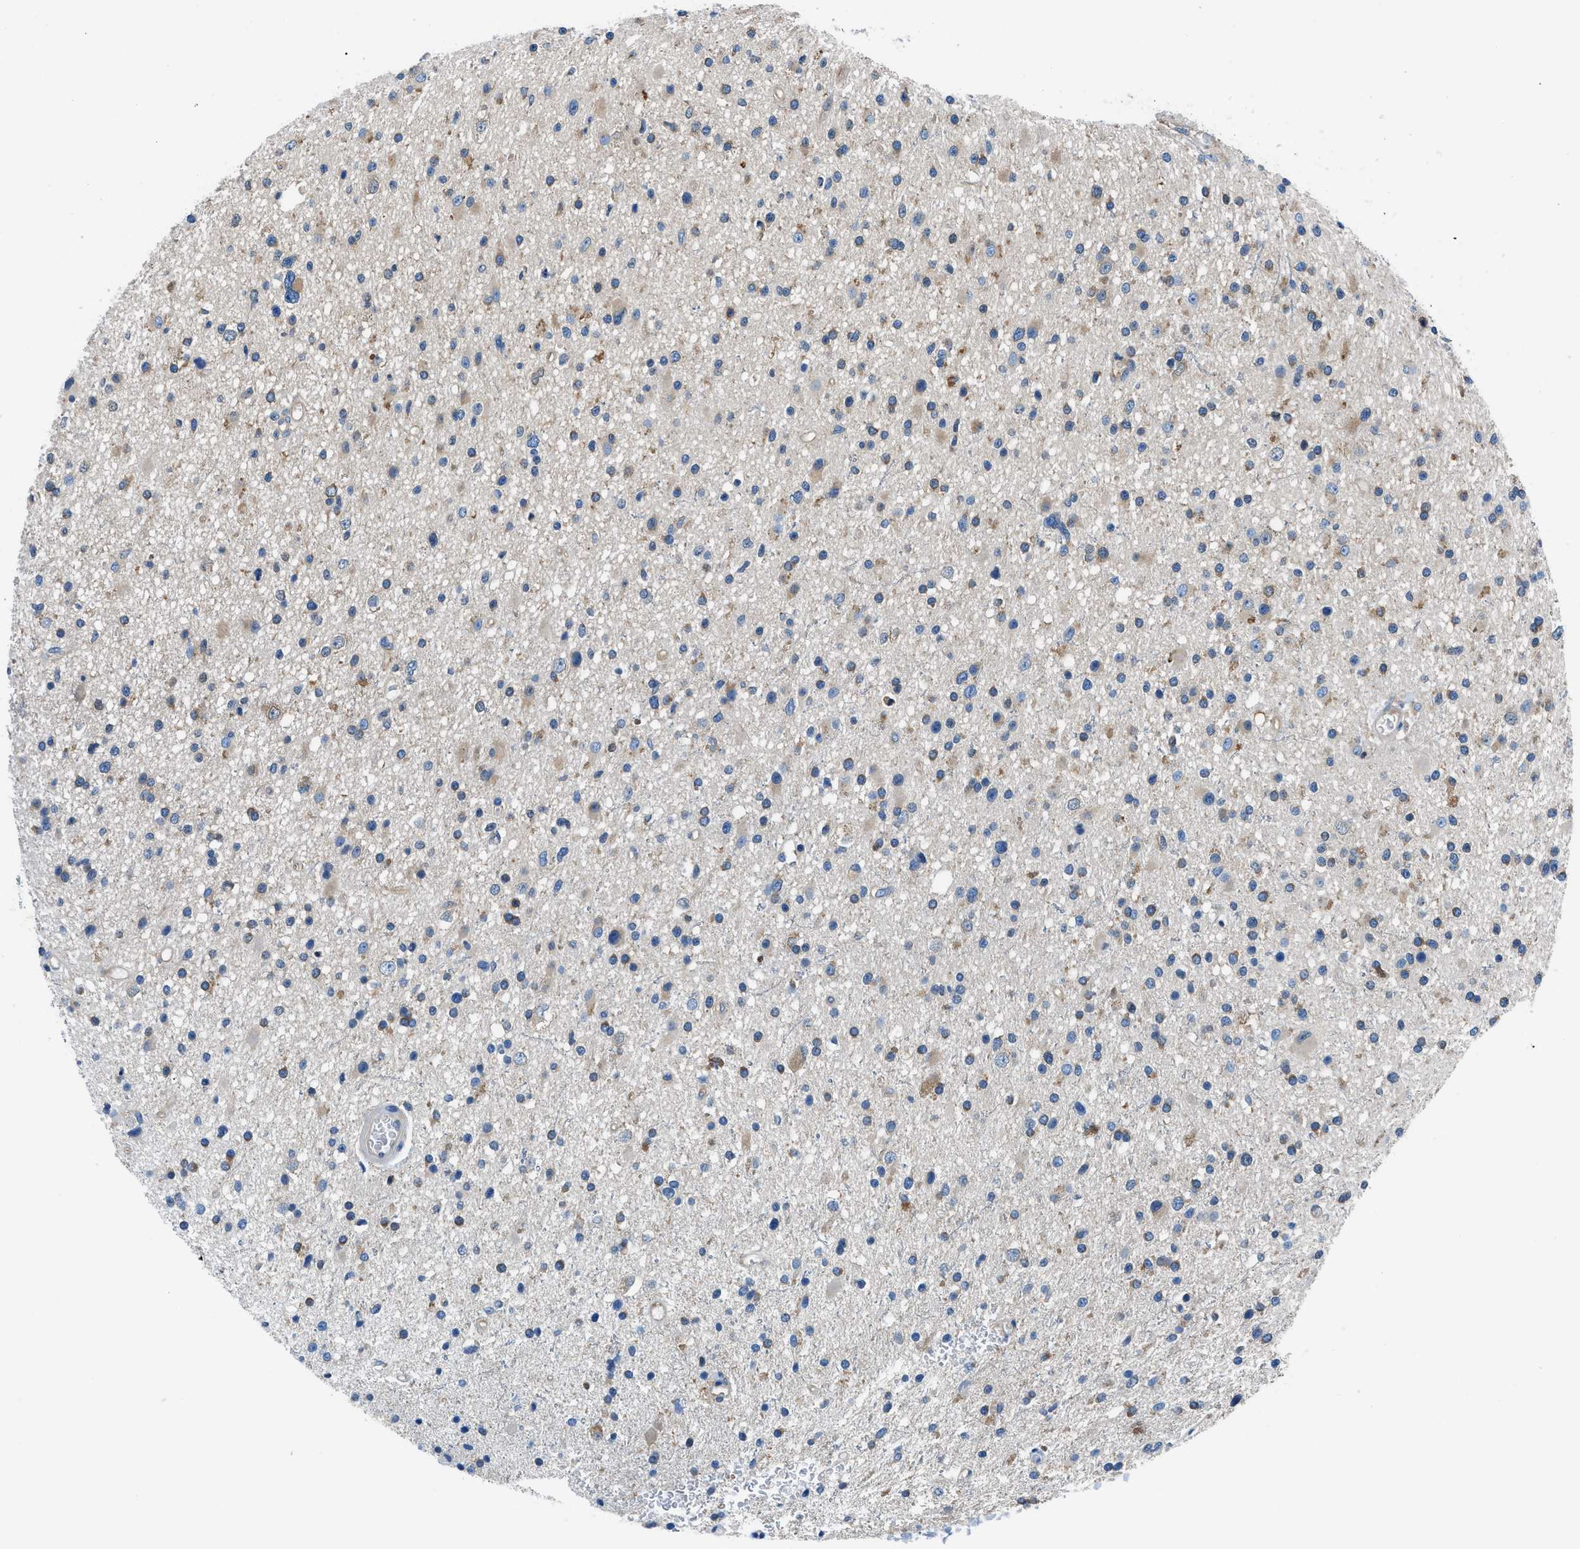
{"staining": {"intensity": "weak", "quantity": "25%-75%", "location": "cytoplasmic/membranous"}, "tissue": "glioma", "cell_type": "Tumor cells", "image_type": "cancer", "snomed": [{"axis": "morphology", "description": "Glioma, malignant, High grade"}, {"axis": "topography", "description": "Brain"}], "caption": "Immunohistochemistry micrograph of human glioma stained for a protein (brown), which exhibits low levels of weak cytoplasmic/membranous staining in about 25%-75% of tumor cells.", "gene": "SARS1", "patient": {"sex": "male", "age": 33}}